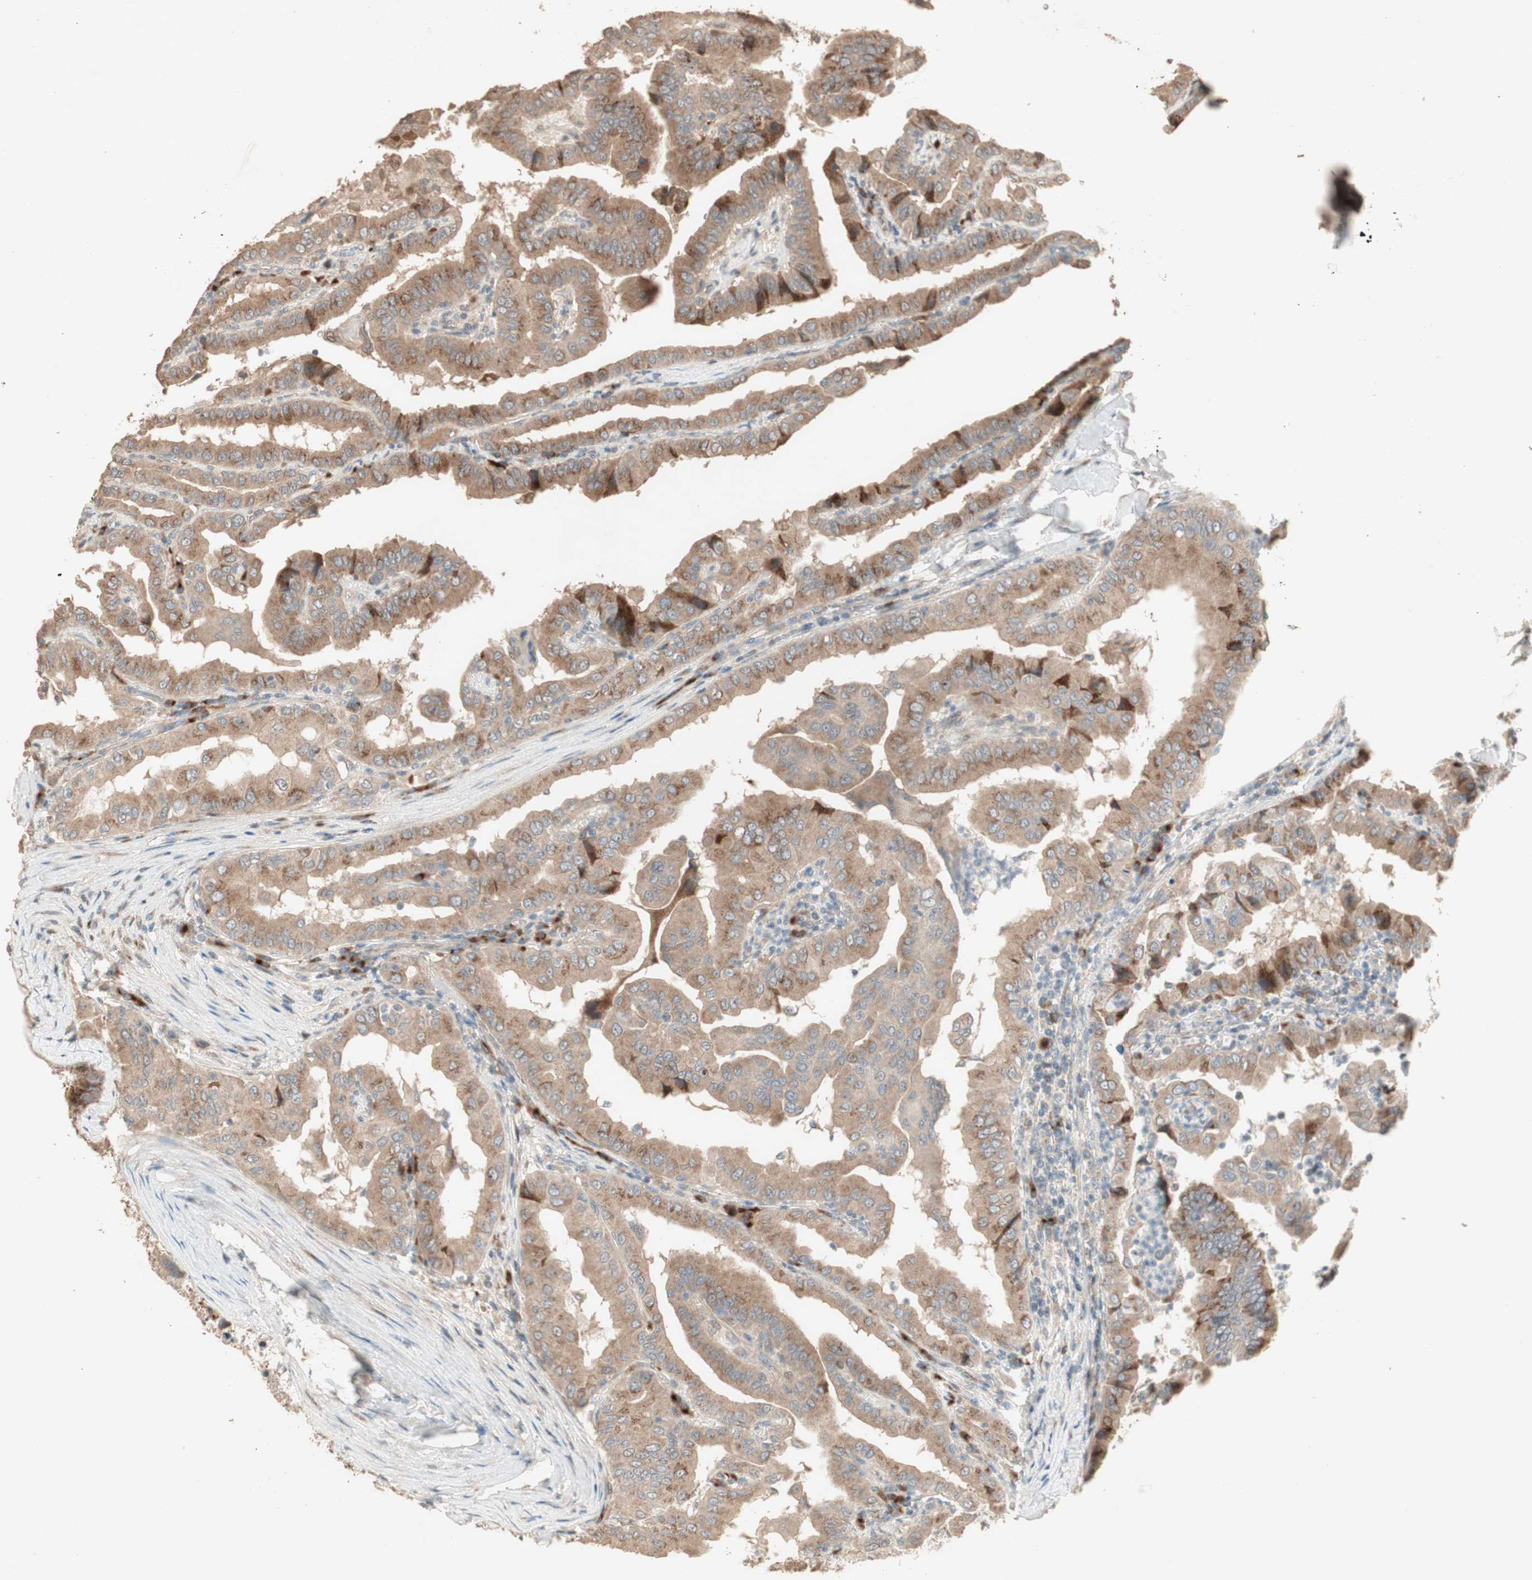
{"staining": {"intensity": "moderate", "quantity": ">75%", "location": "cytoplasmic/membranous"}, "tissue": "thyroid cancer", "cell_type": "Tumor cells", "image_type": "cancer", "snomed": [{"axis": "morphology", "description": "Papillary adenocarcinoma, NOS"}, {"axis": "topography", "description": "Thyroid gland"}], "caption": "IHC photomicrograph of papillary adenocarcinoma (thyroid) stained for a protein (brown), which displays medium levels of moderate cytoplasmic/membranous expression in approximately >75% of tumor cells.", "gene": "RARRES1", "patient": {"sex": "male", "age": 33}}